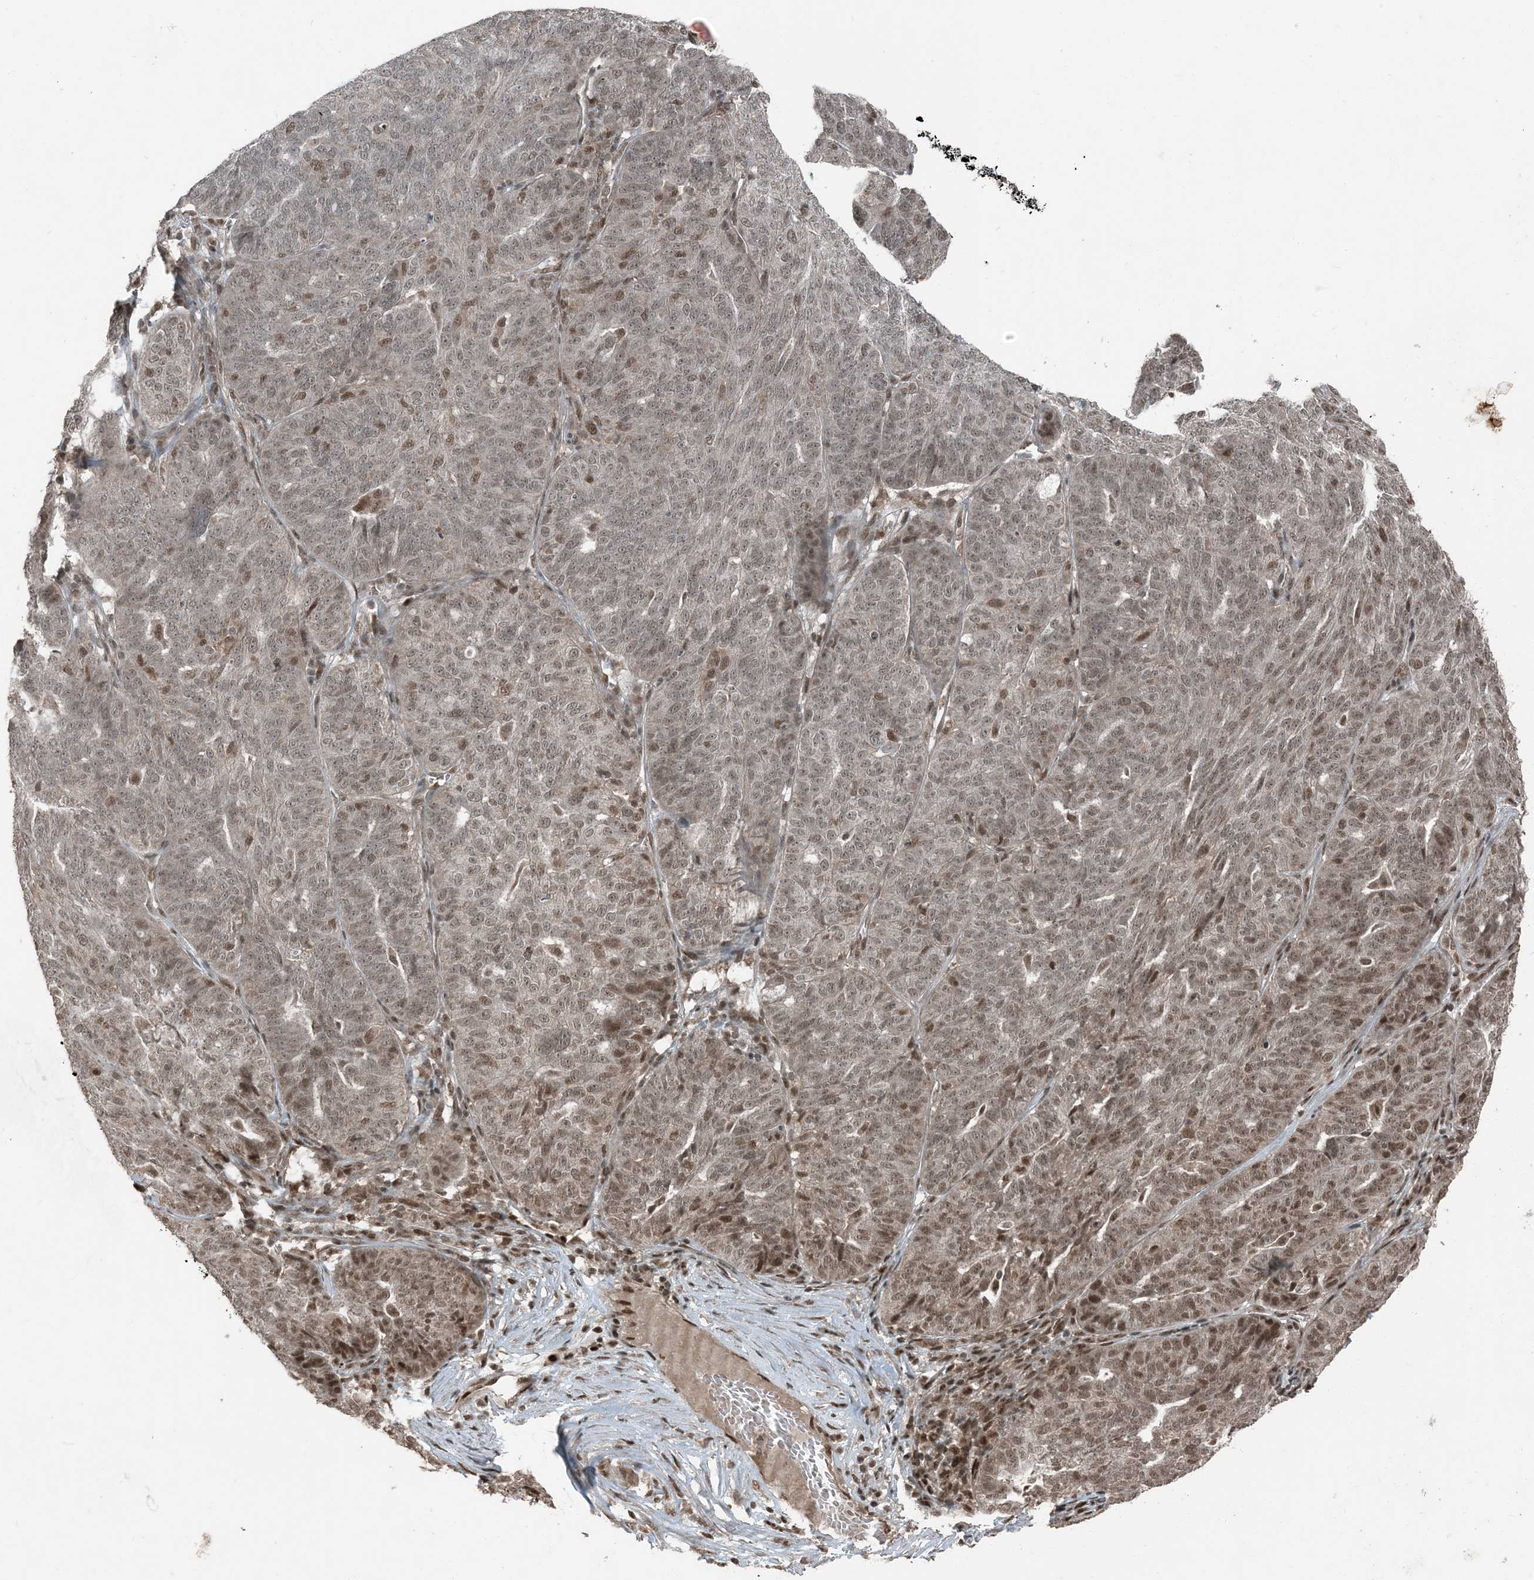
{"staining": {"intensity": "moderate", "quantity": ">75%", "location": "nuclear"}, "tissue": "ovarian cancer", "cell_type": "Tumor cells", "image_type": "cancer", "snomed": [{"axis": "morphology", "description": "Cystadenocarcinoma, serous, NOS"}, {"axis": "topography", "description": "Ovary"}], "caption": "This photomicrograph exhibits immunohistochemistry (IHC) staining of human ovarian serous cystadenocarcinoma, with medium moderate nuclear staining in approximately >75% of tumor cells.", "gene": "TRAPPC12", "patient": {"sex": "female", "age": 59}}